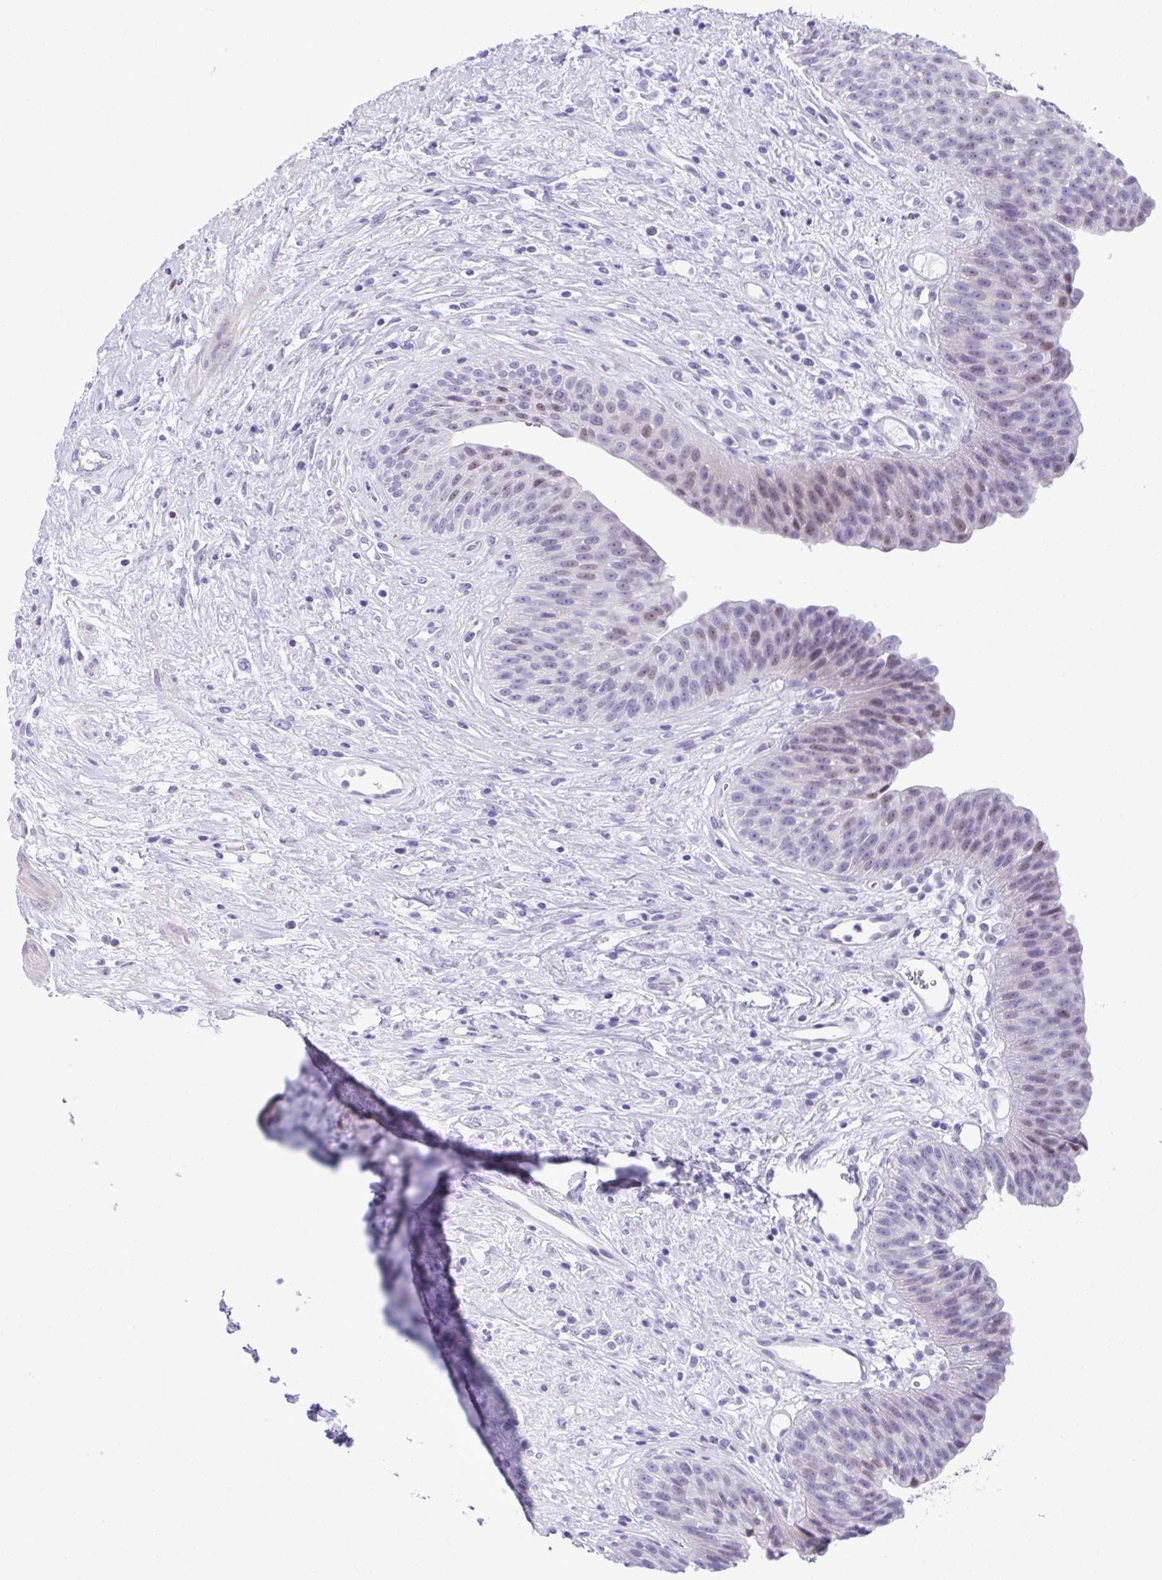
{"staining": {"intensity": "moderate", "quantity": "<25%", "location": "nuclear"}, "tissue": "urinary bladder", "cell_type": "Urothelial cells", "image_type": "normal", "snomed": [{"axis": "morphology", "description": "Normal tissue, NOS"}, {"axis": "topography", "description": "Urinary bladder"}], "caption": "A low amount of moderate nuclear positivity is seen in about <25% of urothelial cells in normal urinary bladder. (Brightfield microscopy of DAB IHC at high magnification).", "gene": "ISL1", "patient": {"sex": "female", "age": 56}}